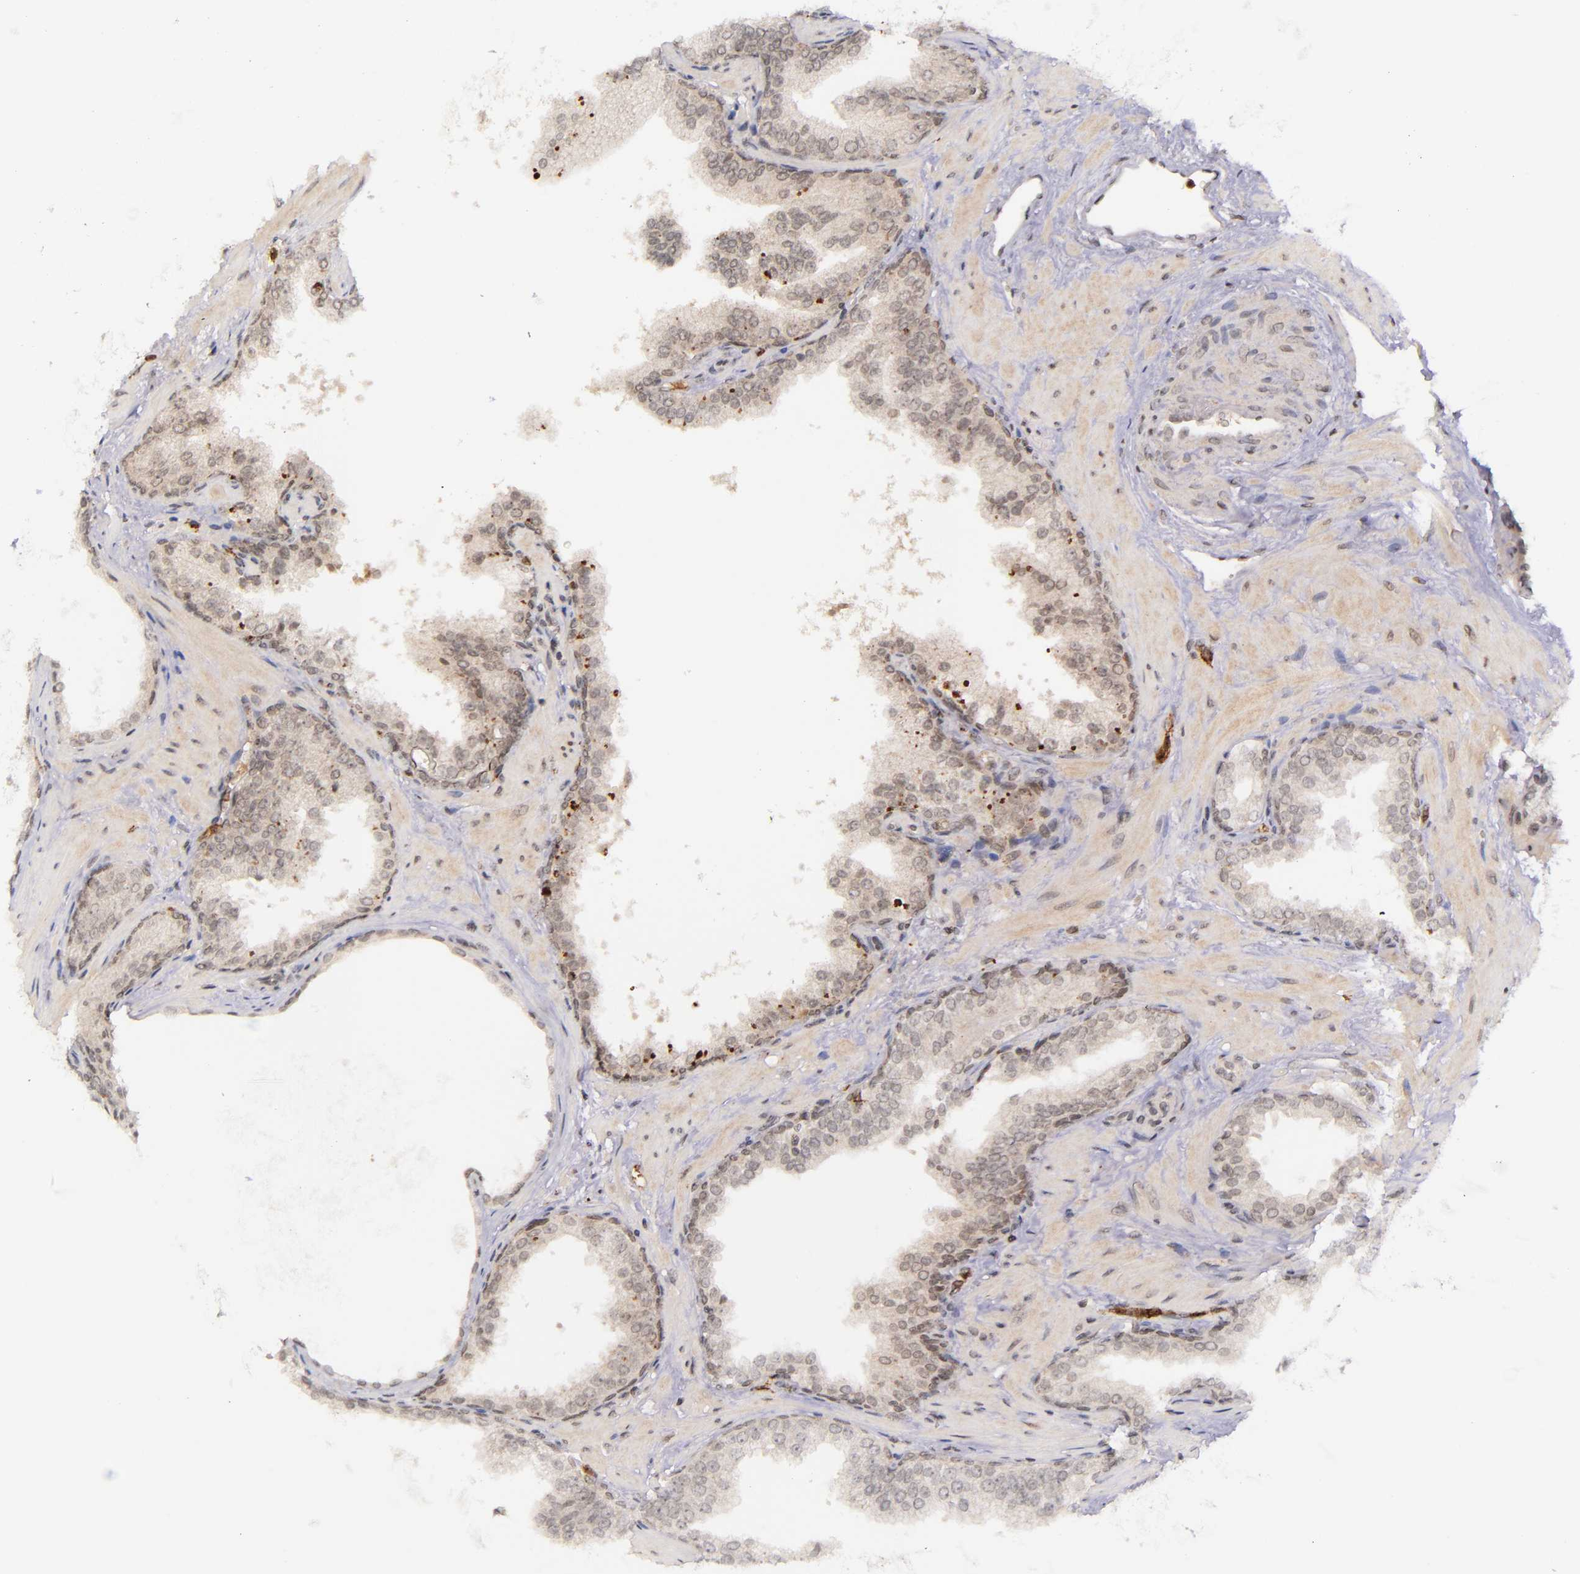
{"staining": {"intensity": "weak", "quantity": "25%-75%", "location": "cytoplasmic/membranous"}, "tissue": "prostate cancer", "cell_type": "Tumor cells", "image_type": "cancer", "snomed": [{"axis": "morphology", "description": "Adenocarcinoma, Low grade"}, {"axis": "topography", "description": "Prostate"}], "caption": "Prostate cancer (adenocarcinoma (low-grade)) tissue displays weak cytoplasmic/membranous positivity in about 25%-75% of tumor cells, visualized by immunohistochemistry.", "gene": "SELL", "patient": {"sex": "male", "age": 69}}